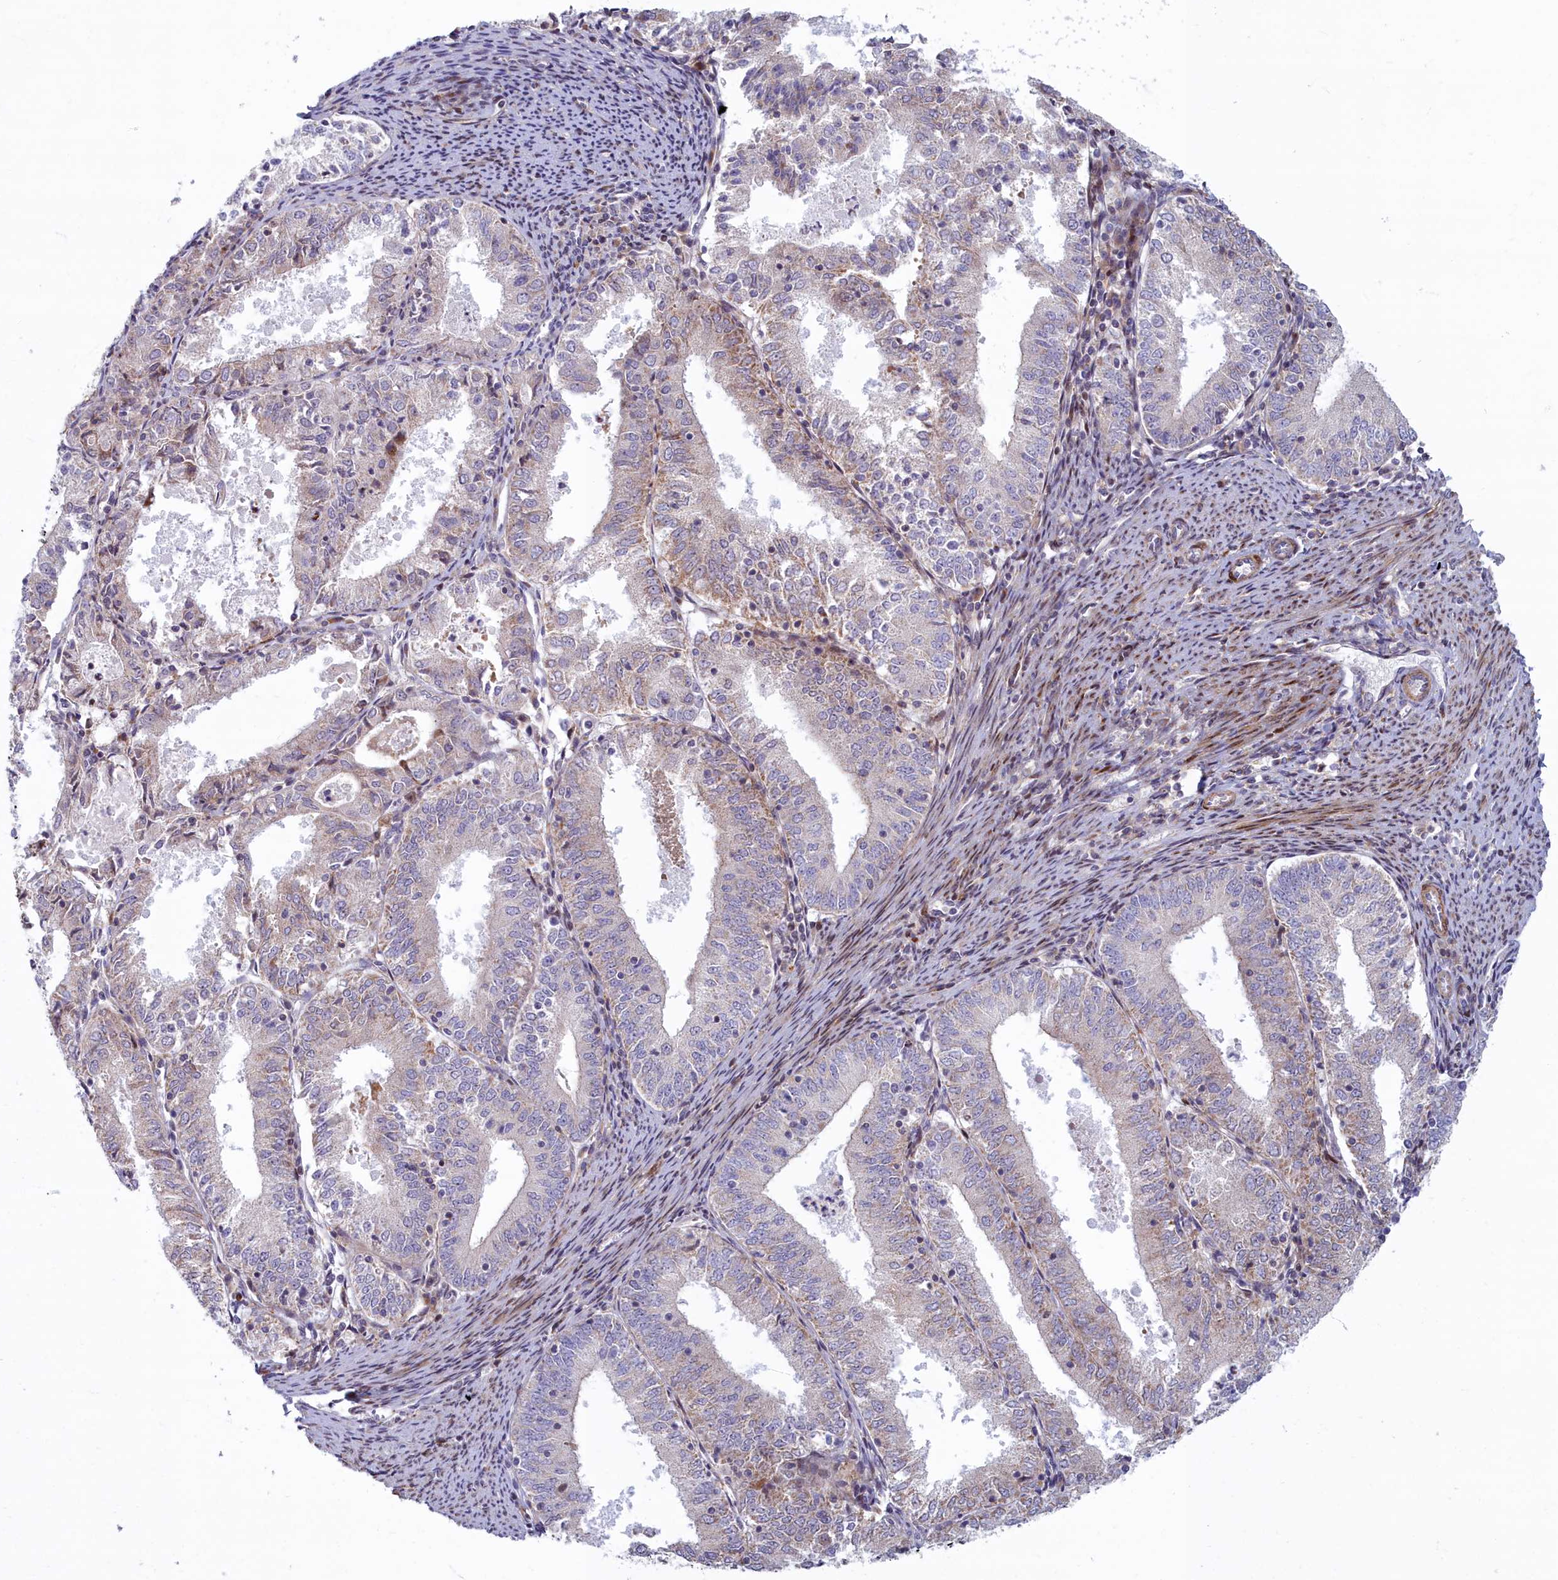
{"staining": {"intensity": "weak", "quantity": "<25%", "location": "cytoplasmic/membranous"}, "tissue": "endometrial cancer", "cell_type": "Tumor cells", "image_type": "cancer", "snomed": [{"axis": "morphology", "description": "Adenocarcinoma, NOS"}, {"axis": "topography", "description": "Endometrium"}], "caption": "Tumor cells show no significant protein expression in endometrial adenocarcinoma.", "gene": "C15orf40", "patient": {"sex": "female", "age": 57}}